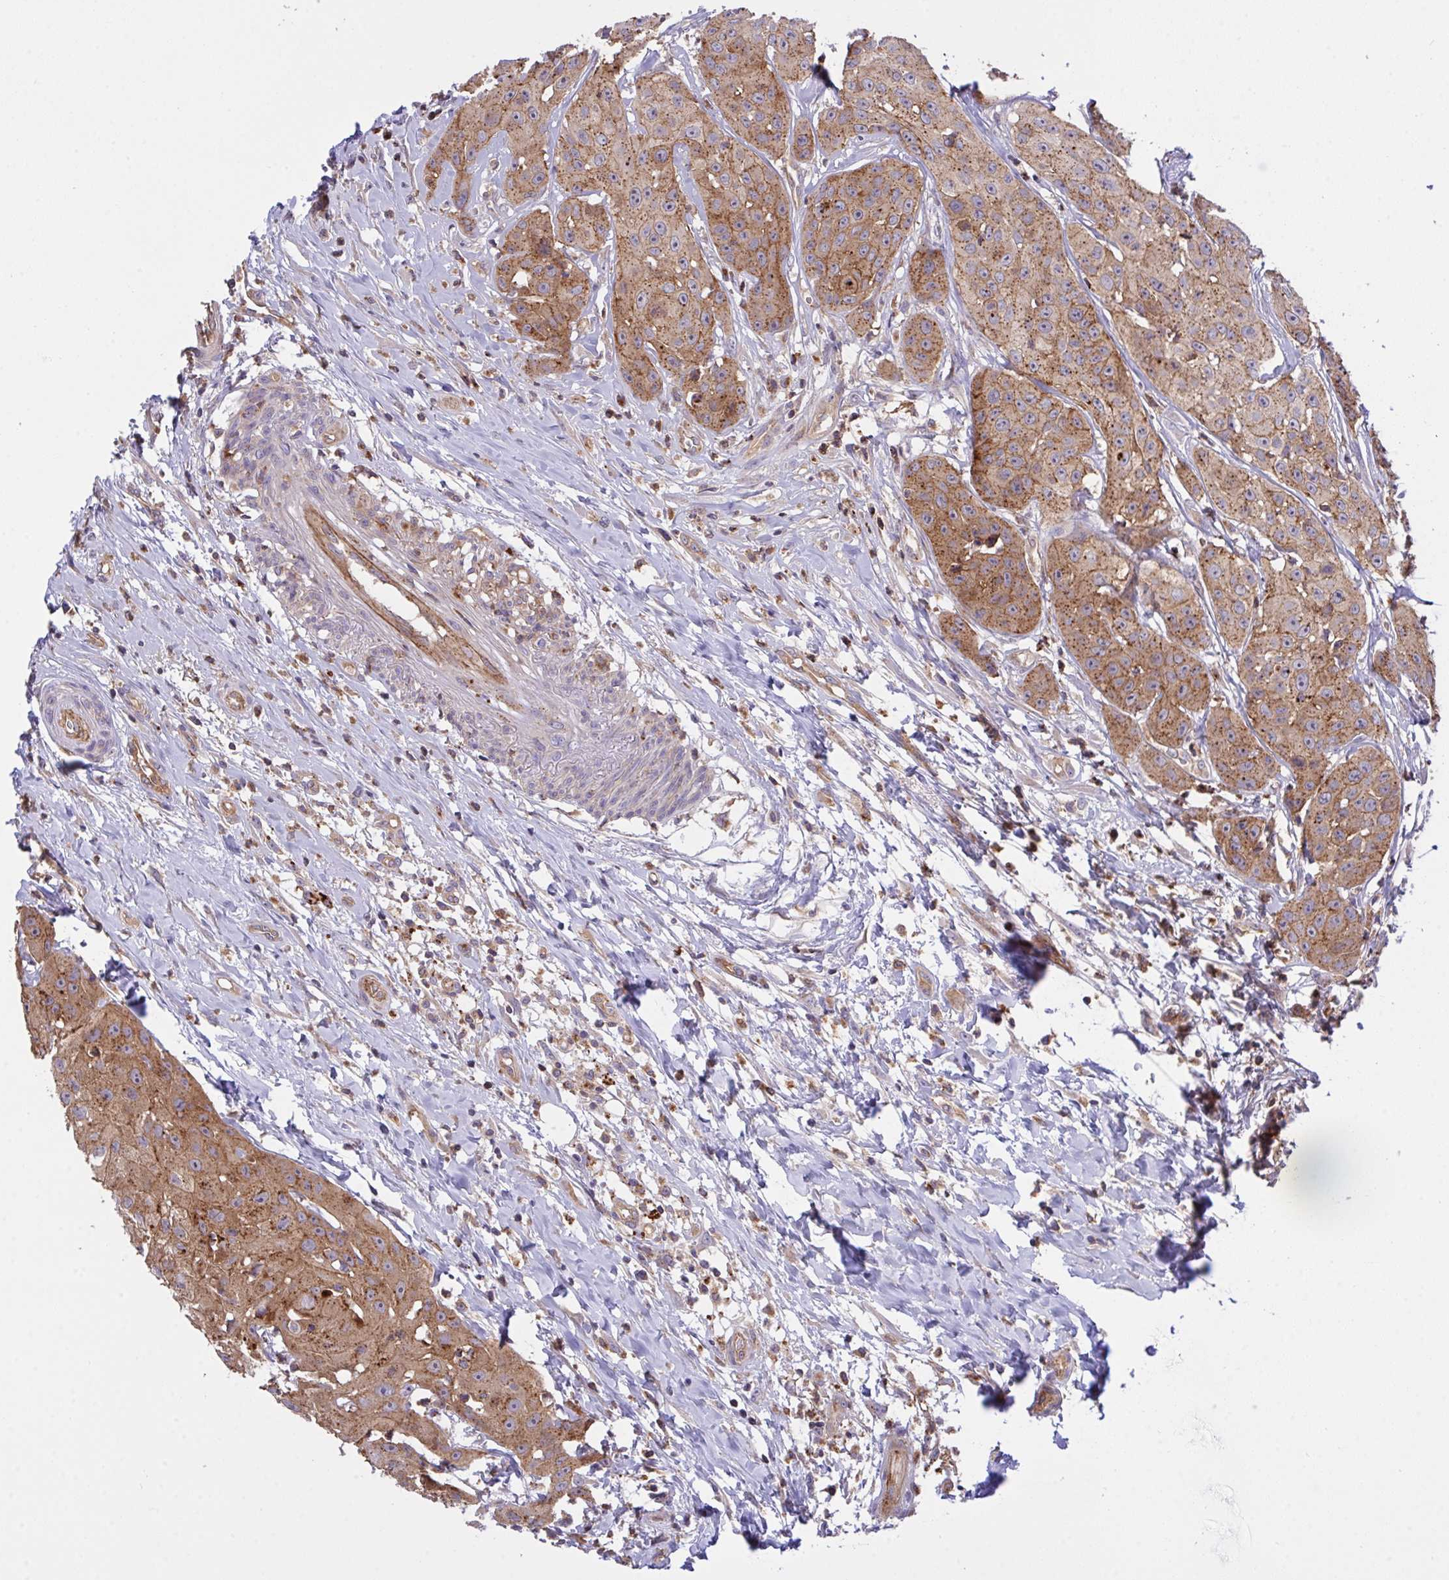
{"staining": {"intensity": "moderate", "quantity": ">75%", "location": "cytoplasmic/membranous"}, "tissue": "head and neck cancer", "cell_type": "Tumor cells", "image_type": "cancer", "snomed": [{"axis": "morphology", "description": "Squamous cell carcinoma, NOS"}, {"axis": "topography", "description": "Head-Neck"}], "caption": "This image displays immunohistochemistry staining of human head and neck squamous cell carcinoma, with medium moderate cytoplasmic/membranous staining in approximately >75% of tumor cells.", "gene": "C4orf36", "patient": {"sex": "male", "age": 83}}